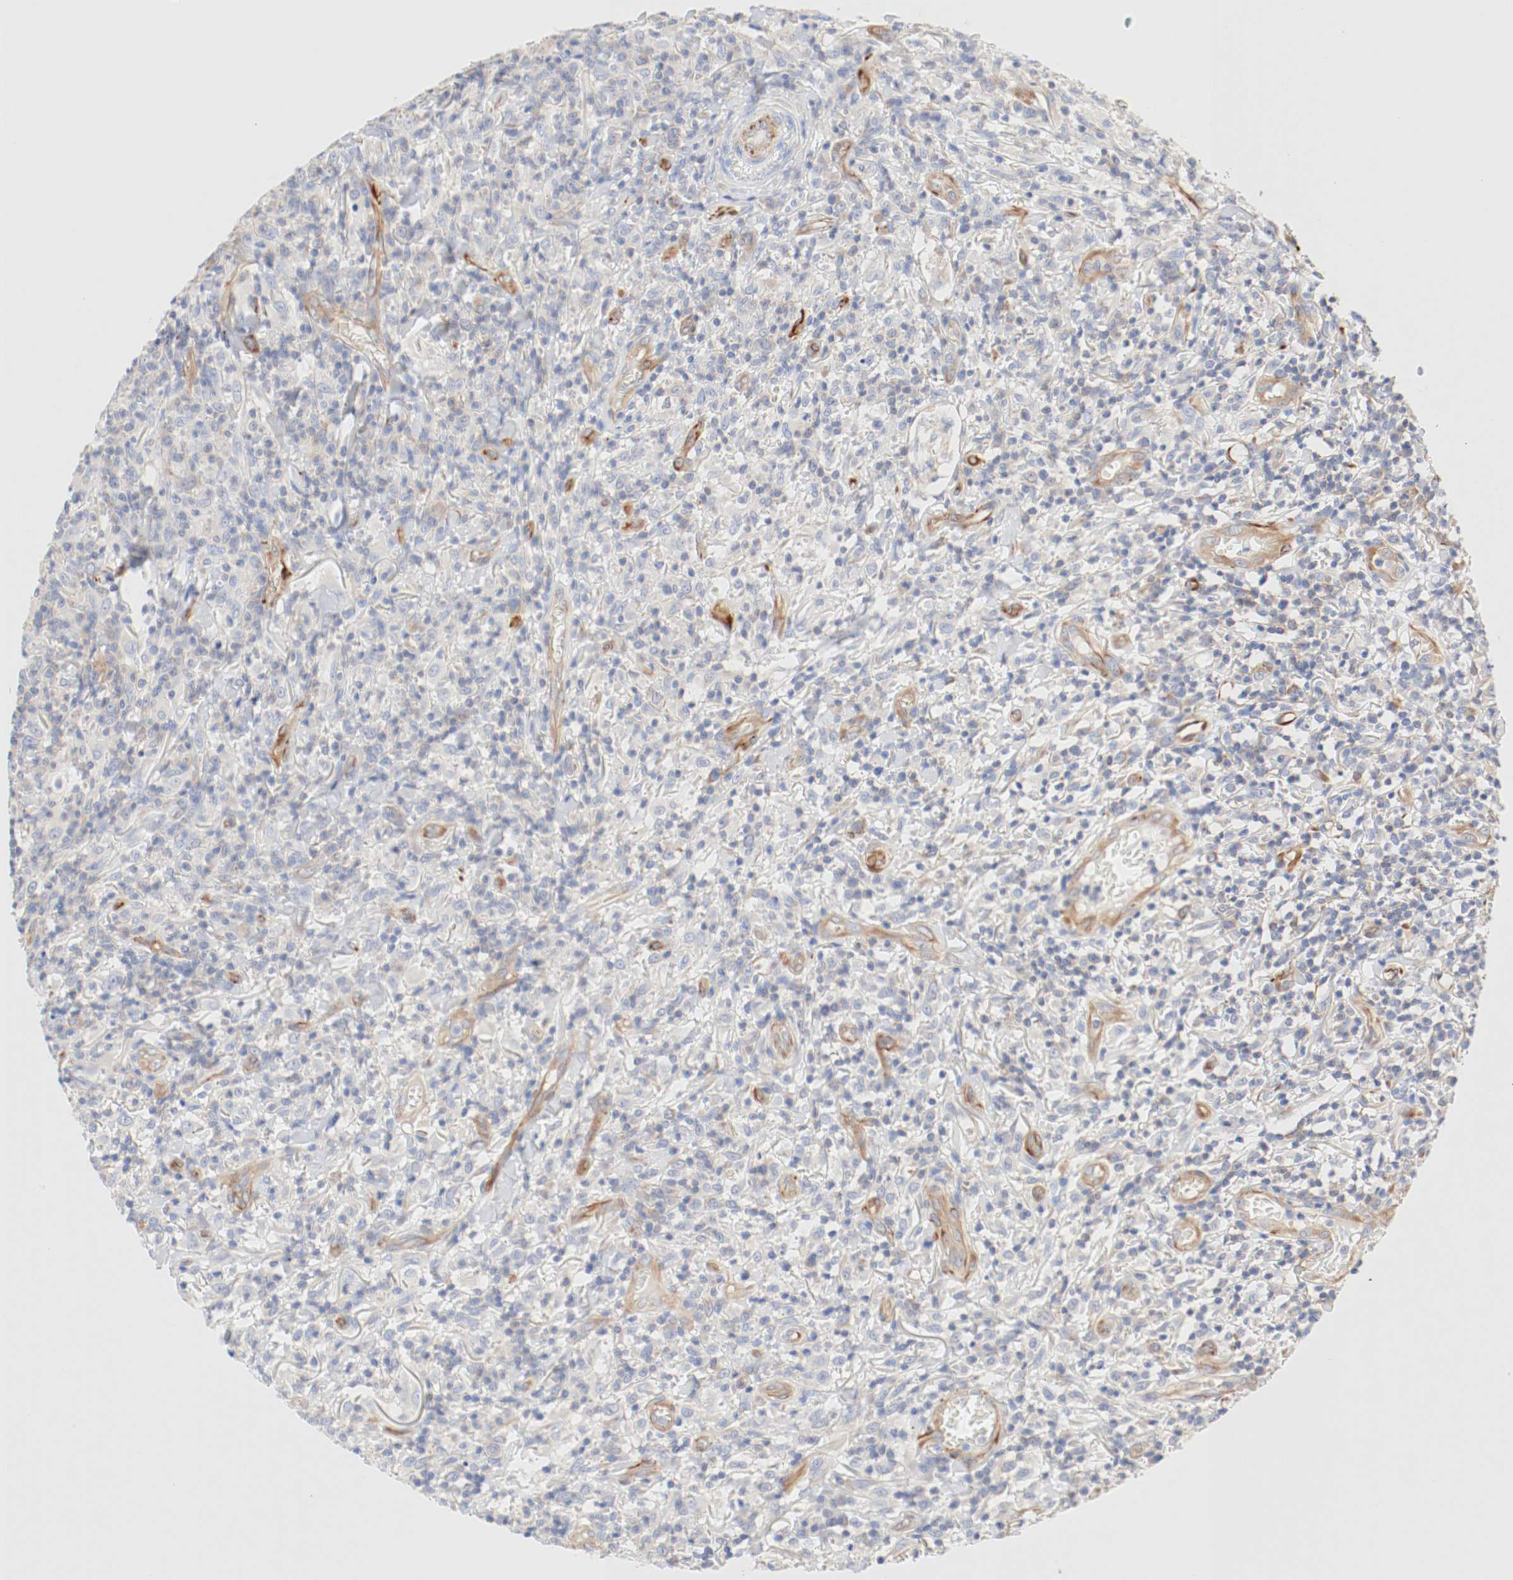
{"staining": {"intensity": "moderate", "quantity": "25%-75%", "location": "cytoplasmic/membranous"}, "tissue": "thyroid cancer", "cell_type": "Tumor cells", "image_type": "cancer", "snomed": [{"axis": "morphology", "description": "Carcinoma, NOS"}, {"axis": "topography", "description": "Thyroid gland"}], "caption": "Immunohistochemical staining of human carcinoma (thyroid) exhibits medium levels of moderate cytoplasmic/membranous expression in approximately 25%-75% of tumor cells.", "gene": "GIT1", "patient": {"sex": "female", "age": 77}}